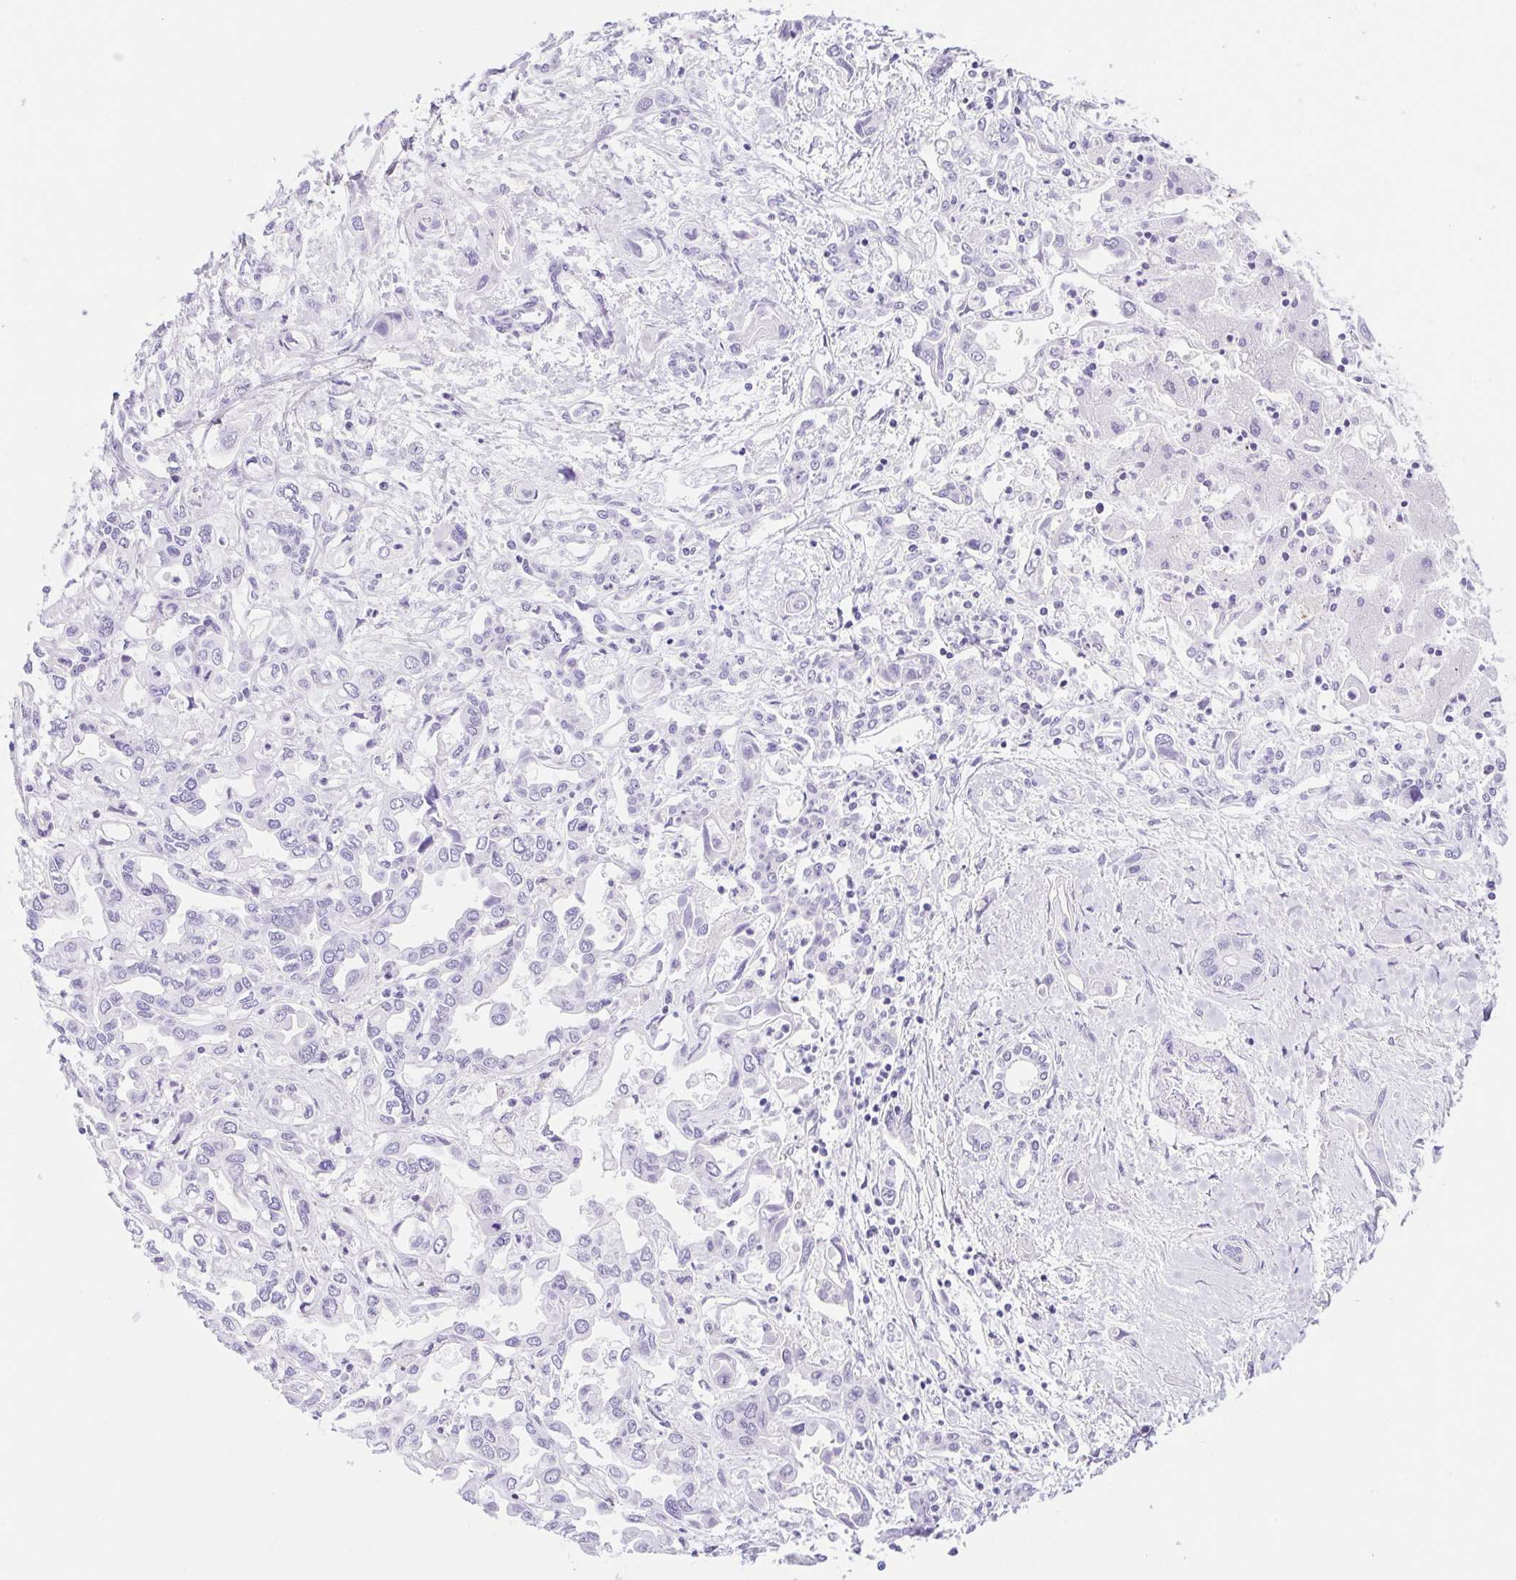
{"staining": {"intensity": "negative", "quantity": "none", "location": "none"}, "tissue": "liver cancer", "cell_type": "Tumor cells", "image_type": "cancer", "snomed": [{"axis": "morphology", "description": "Cholangiocarcinoma"}, {"axis": "topography", "description": "Liver"}], "caption": "Liver cancer stained for a protein using immunohistochemistry (IHC) reveals no expression tumor cells.", "gene": "CAND1", "patient": {"sex": "female", "age": 64}}